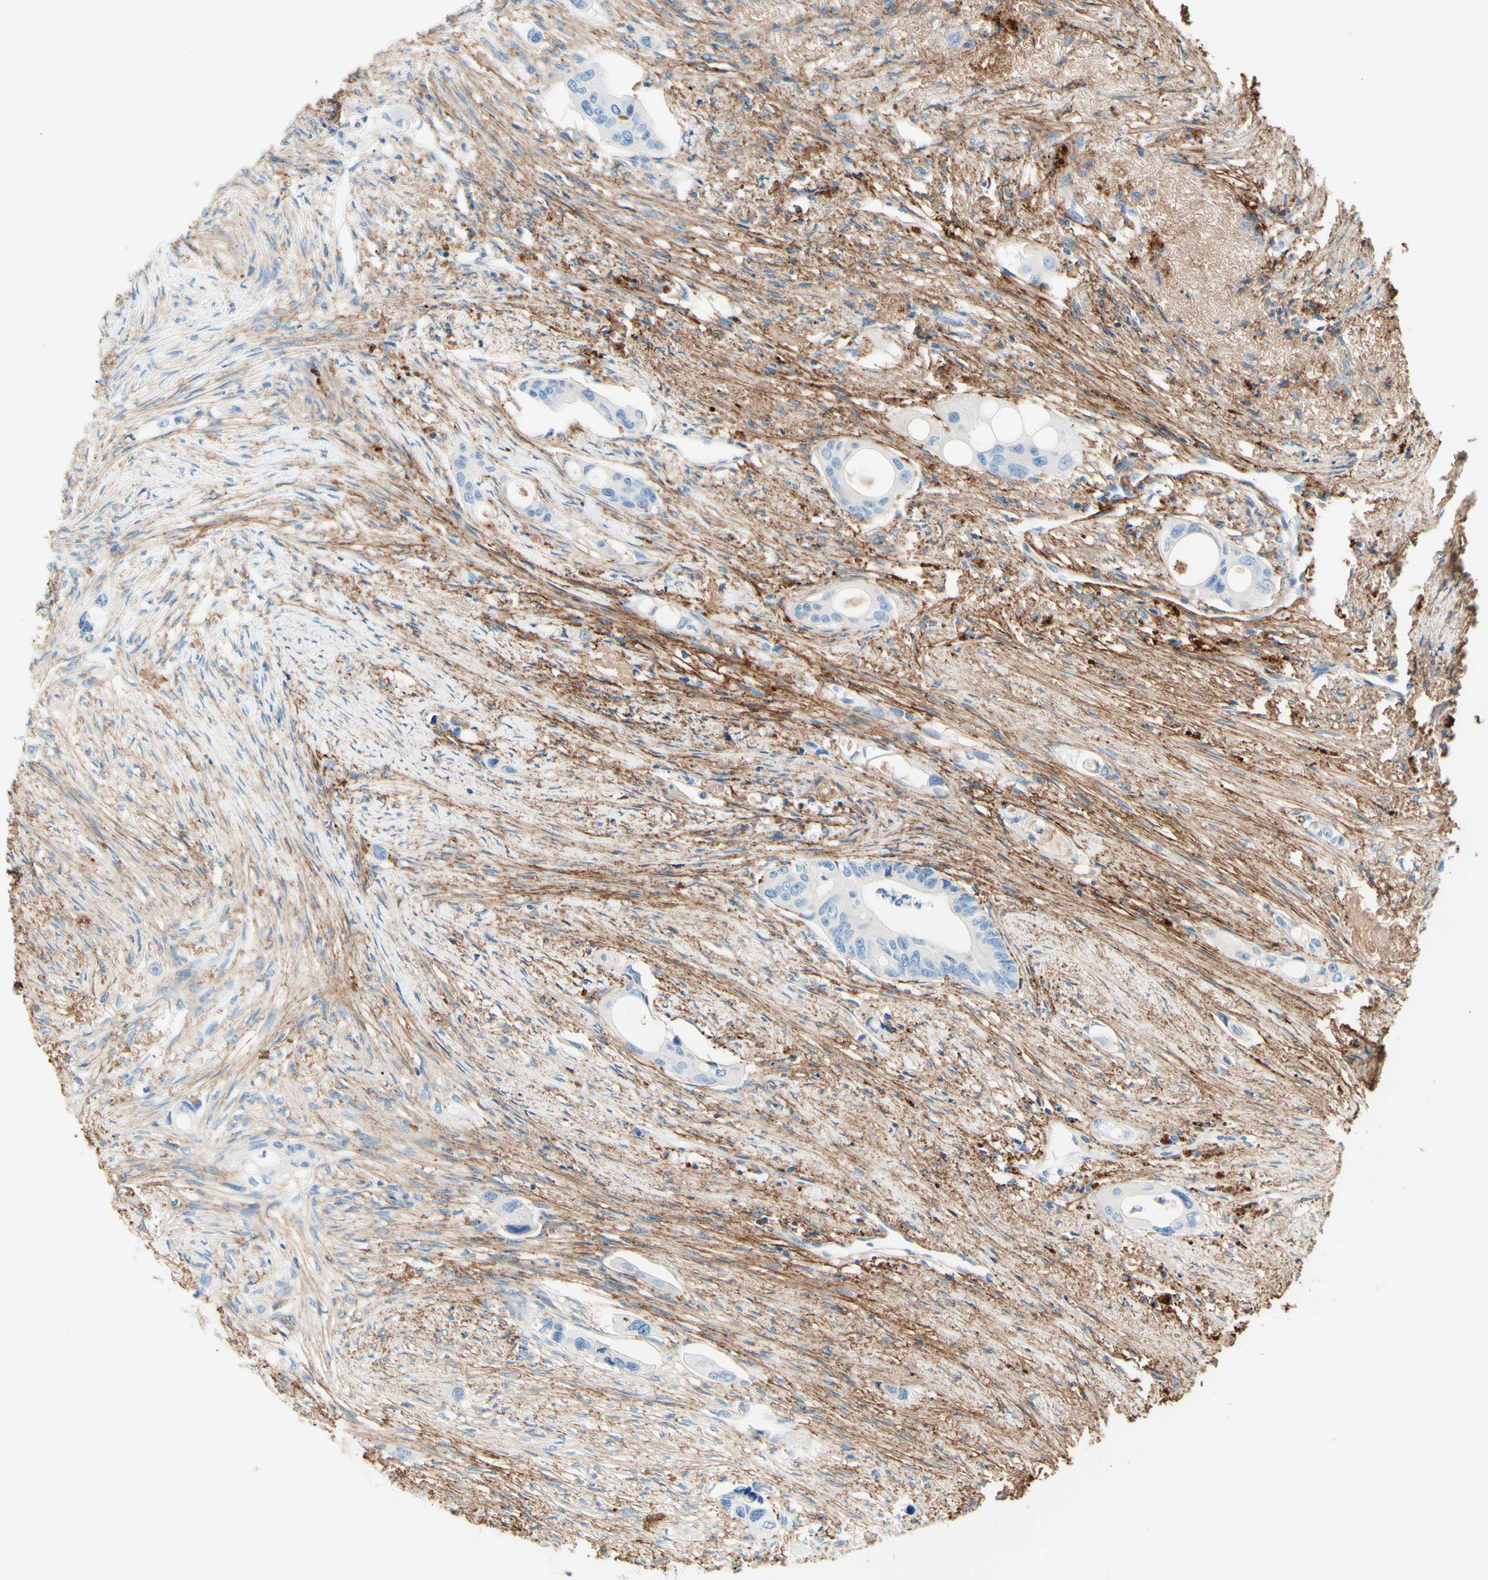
{"staining": {"intensity": "negative", "quantity": "none", "location": "none"}, "tissue": "colorectal cancer", "cell_type": "Tumor cells", "image_type": "cancer", "snomed": [{"axis": "morphology", "description": "Adenocarcinoma, NOS"}, {"axis": "topography", "description": "Colon"}], "caption": "The immunohistochemistry histopathology image has no significant expression in tumor cells of adenocarcinoma (colorectal) tissue.", "gene": "MFAP5", "patient": {"sex": "female", "age": 57}}